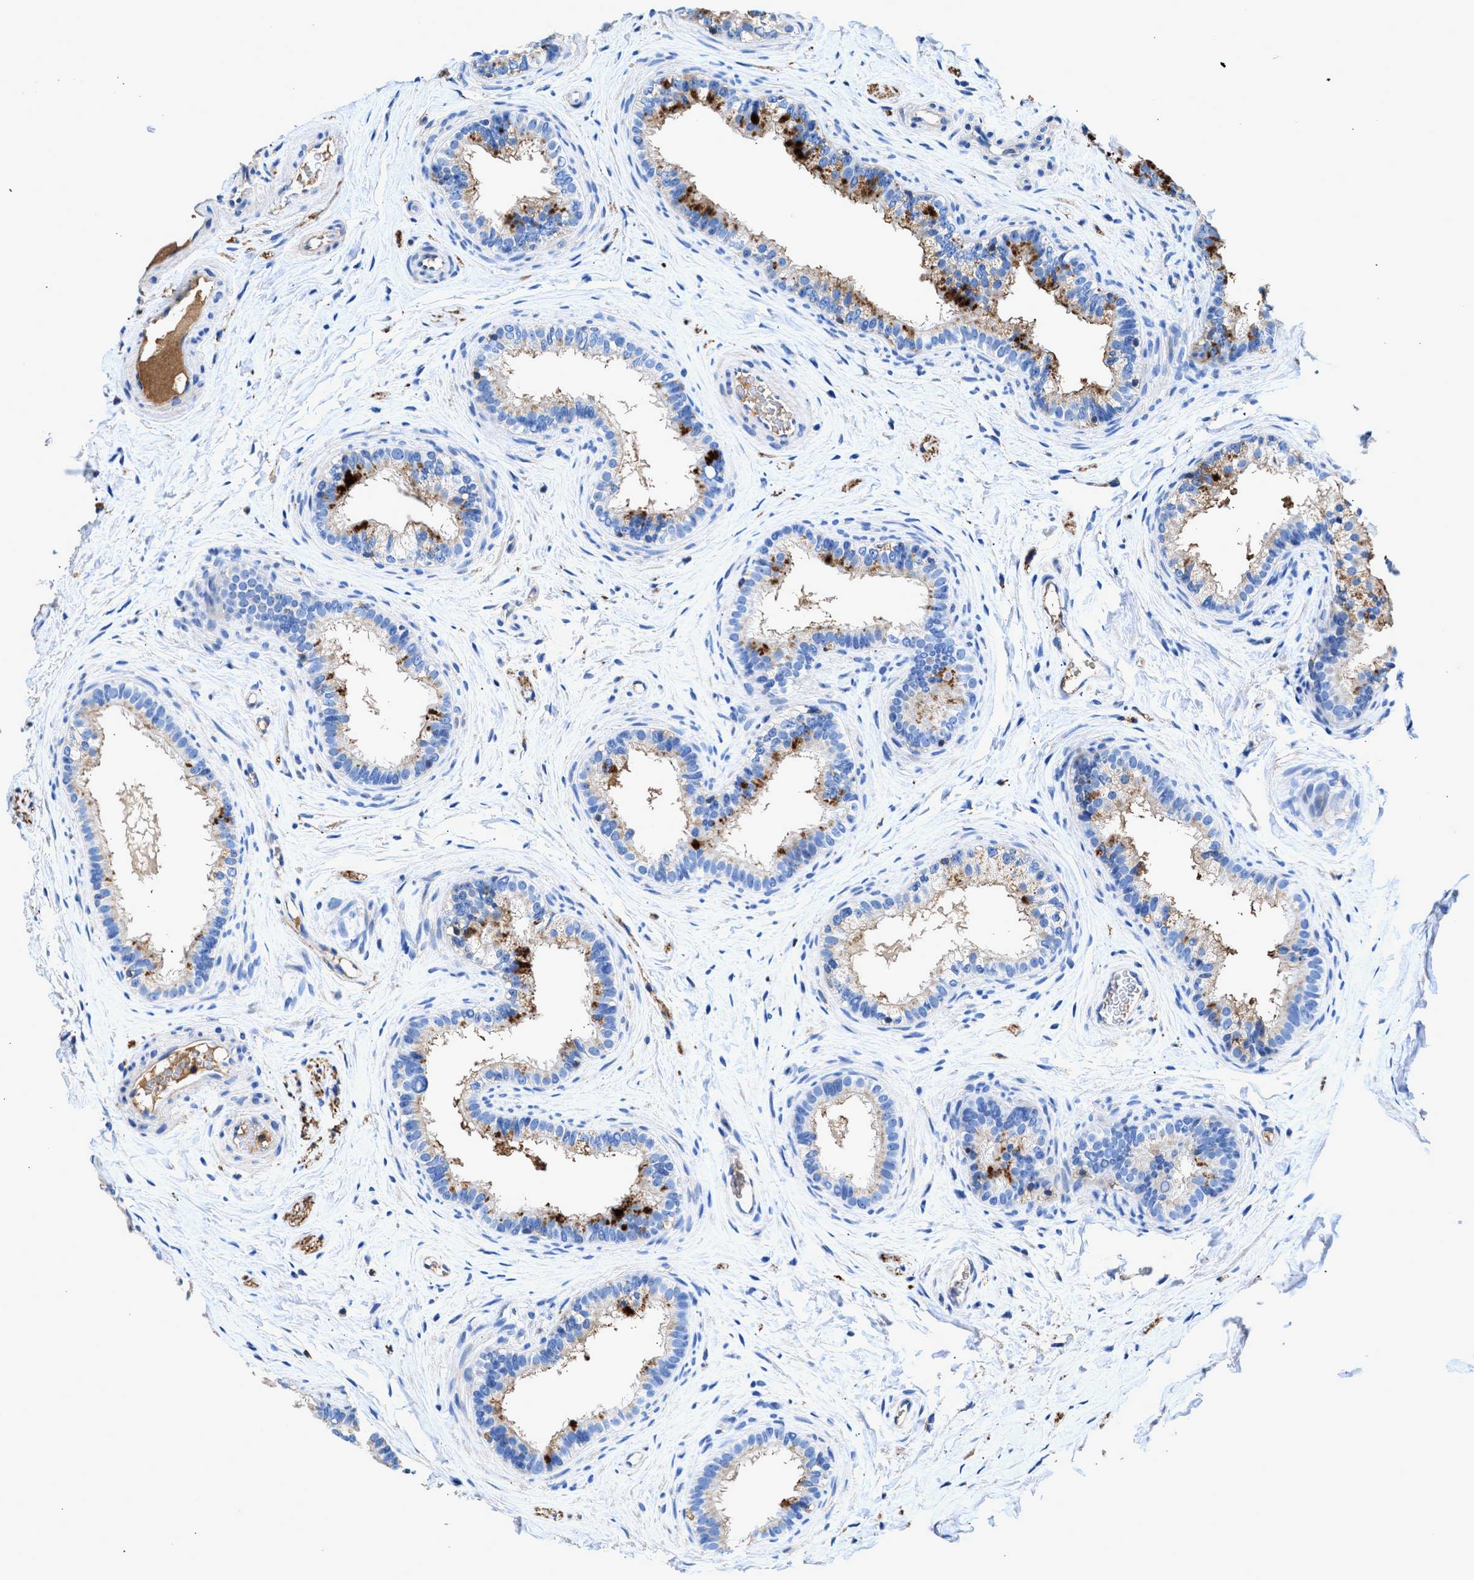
{"staining": {"intensity": "moderate", "quantity": "<25%", "location": "cytoplasmic/membranous"}, "tissue": "epididymis", "cell_type": "Glandular cells", "image_type": "normal", "snomed": [{"axis": "morphology", "description": "Normal tissue, NOS"}, {"axis": "topography", "description": "Testis"}, {"axis": "topography", "description": "Epididymis"}], "caption": "An immunohistochemistry (IHC) histopathology image of normal tissue is shown. Protein staining in brown shows moderate cytoplasmic/membranous positivity in epididymis within glandular cells.", "gene": "KCNQ4", "patient": {"sex": "male", "age": 36}}